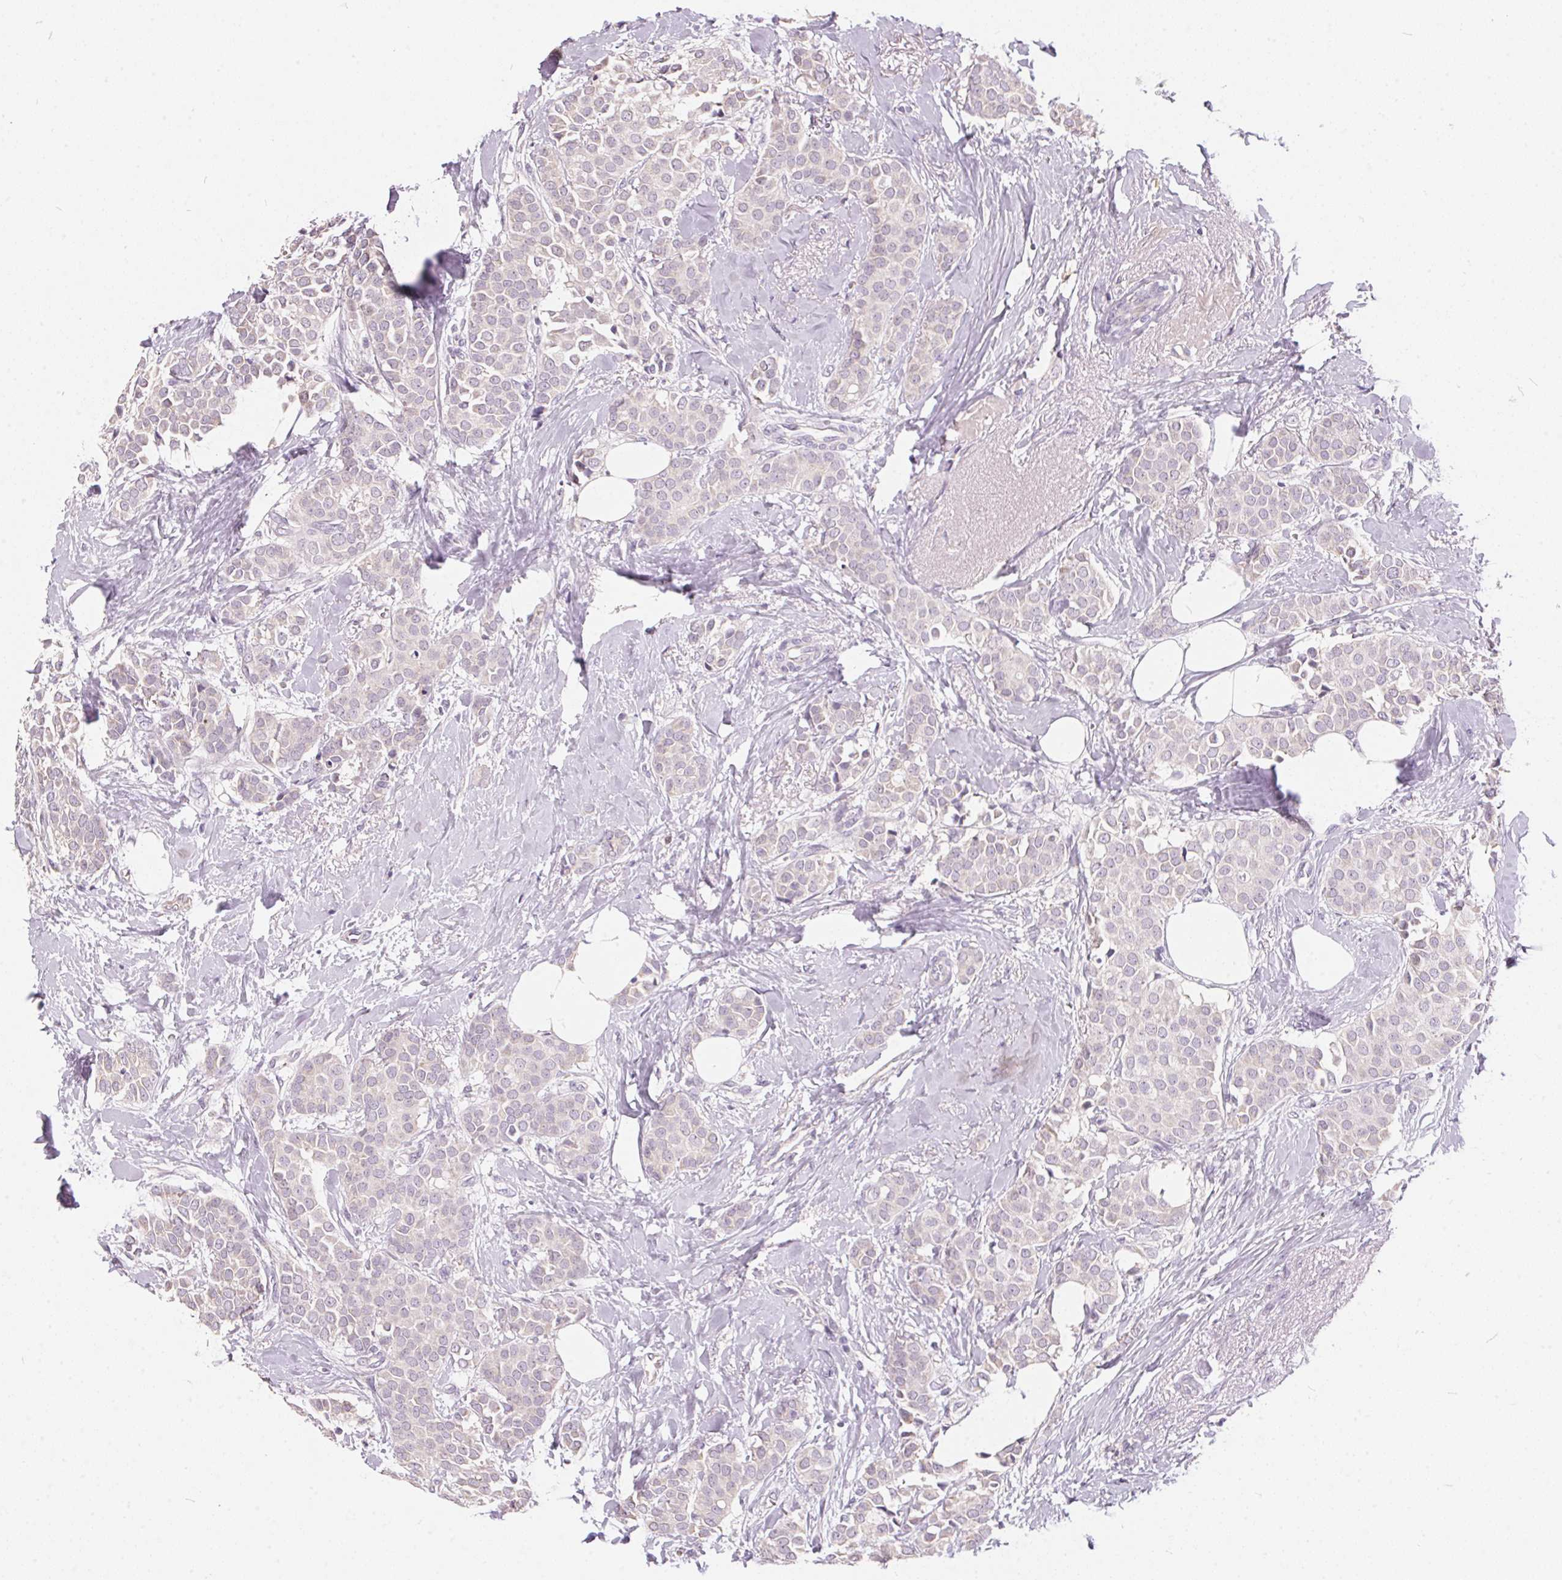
{"staining": {"intensity": "negative", "quantity": "none", "location": "none"}, "tissue": "breast cancer", "cell_type": "Tumor cells", "image_type": "cancer", "snomed": [{"axis": "morphology", "description": "Duct carcinoma"}, {"axis": "topography", "description": "Breast"}], "caption": "There is no significant expression in tumor cells of breast cancer (infiltrating ductal carcinoma). (Brightfield microscopy of DAB immunohistochemistry (IHC) at high magnification).", "gene": "SERPINB1", "patient": {"sex": "female", "age": 79}}